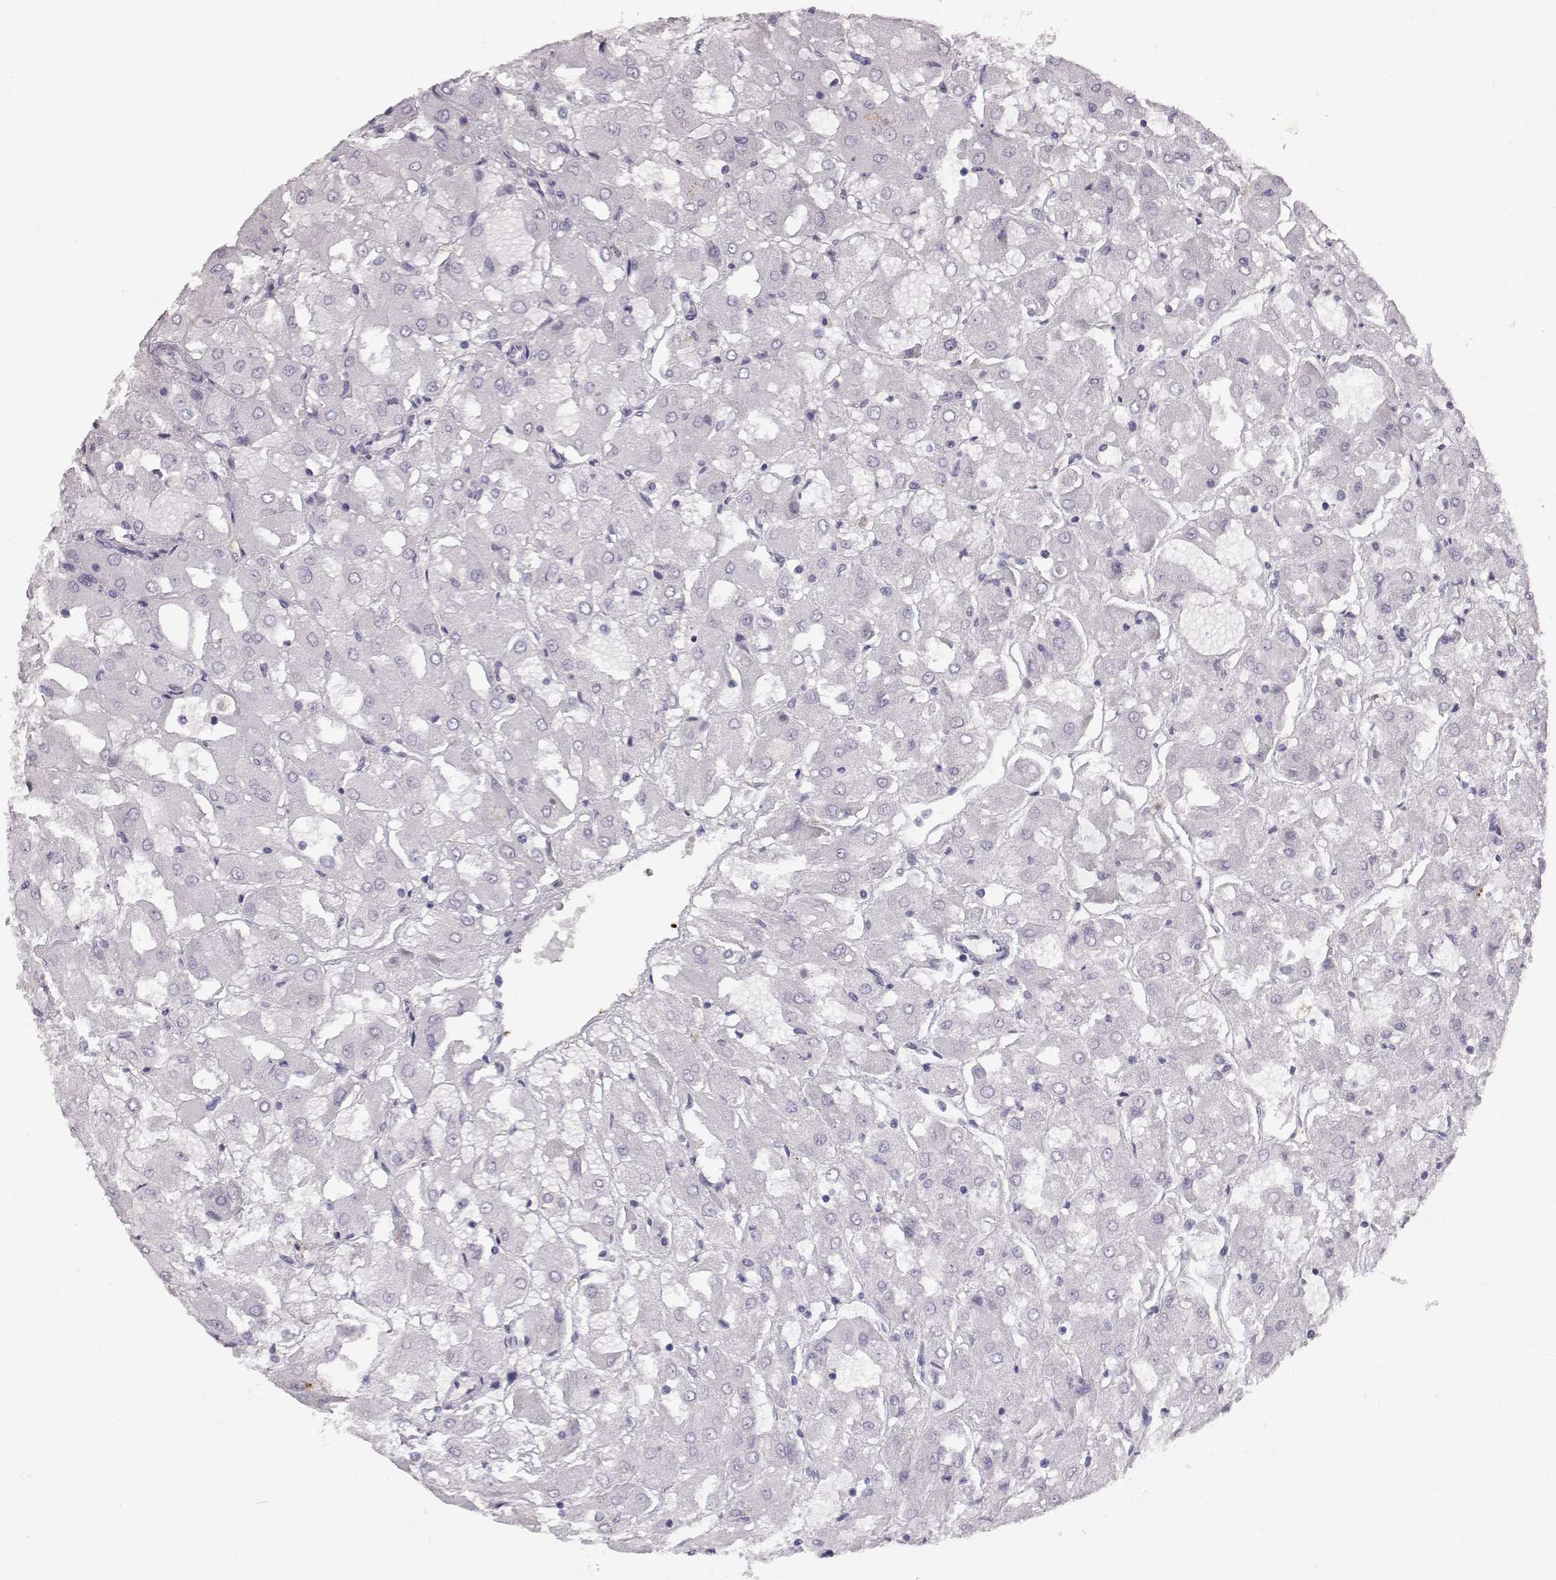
{"staining": {"intensity": "negative", "quantity": "none", "location": "none"}, "tissue": "renal cancer", "cell_type": "Tumor cells", "image_type": "cancer", "snomed": [{"axis": "morphology", "description": "Adenocarcinoma, NOS"}, {"axis": "topography", "description": "Kidney"}], "caption": "Micrograph shows no protein positivity in tumor cells of adenocarcinoma (renal) tissue.", "gene": "KRTAP16-1", "patient": {"sex": "male", "age": 72}}